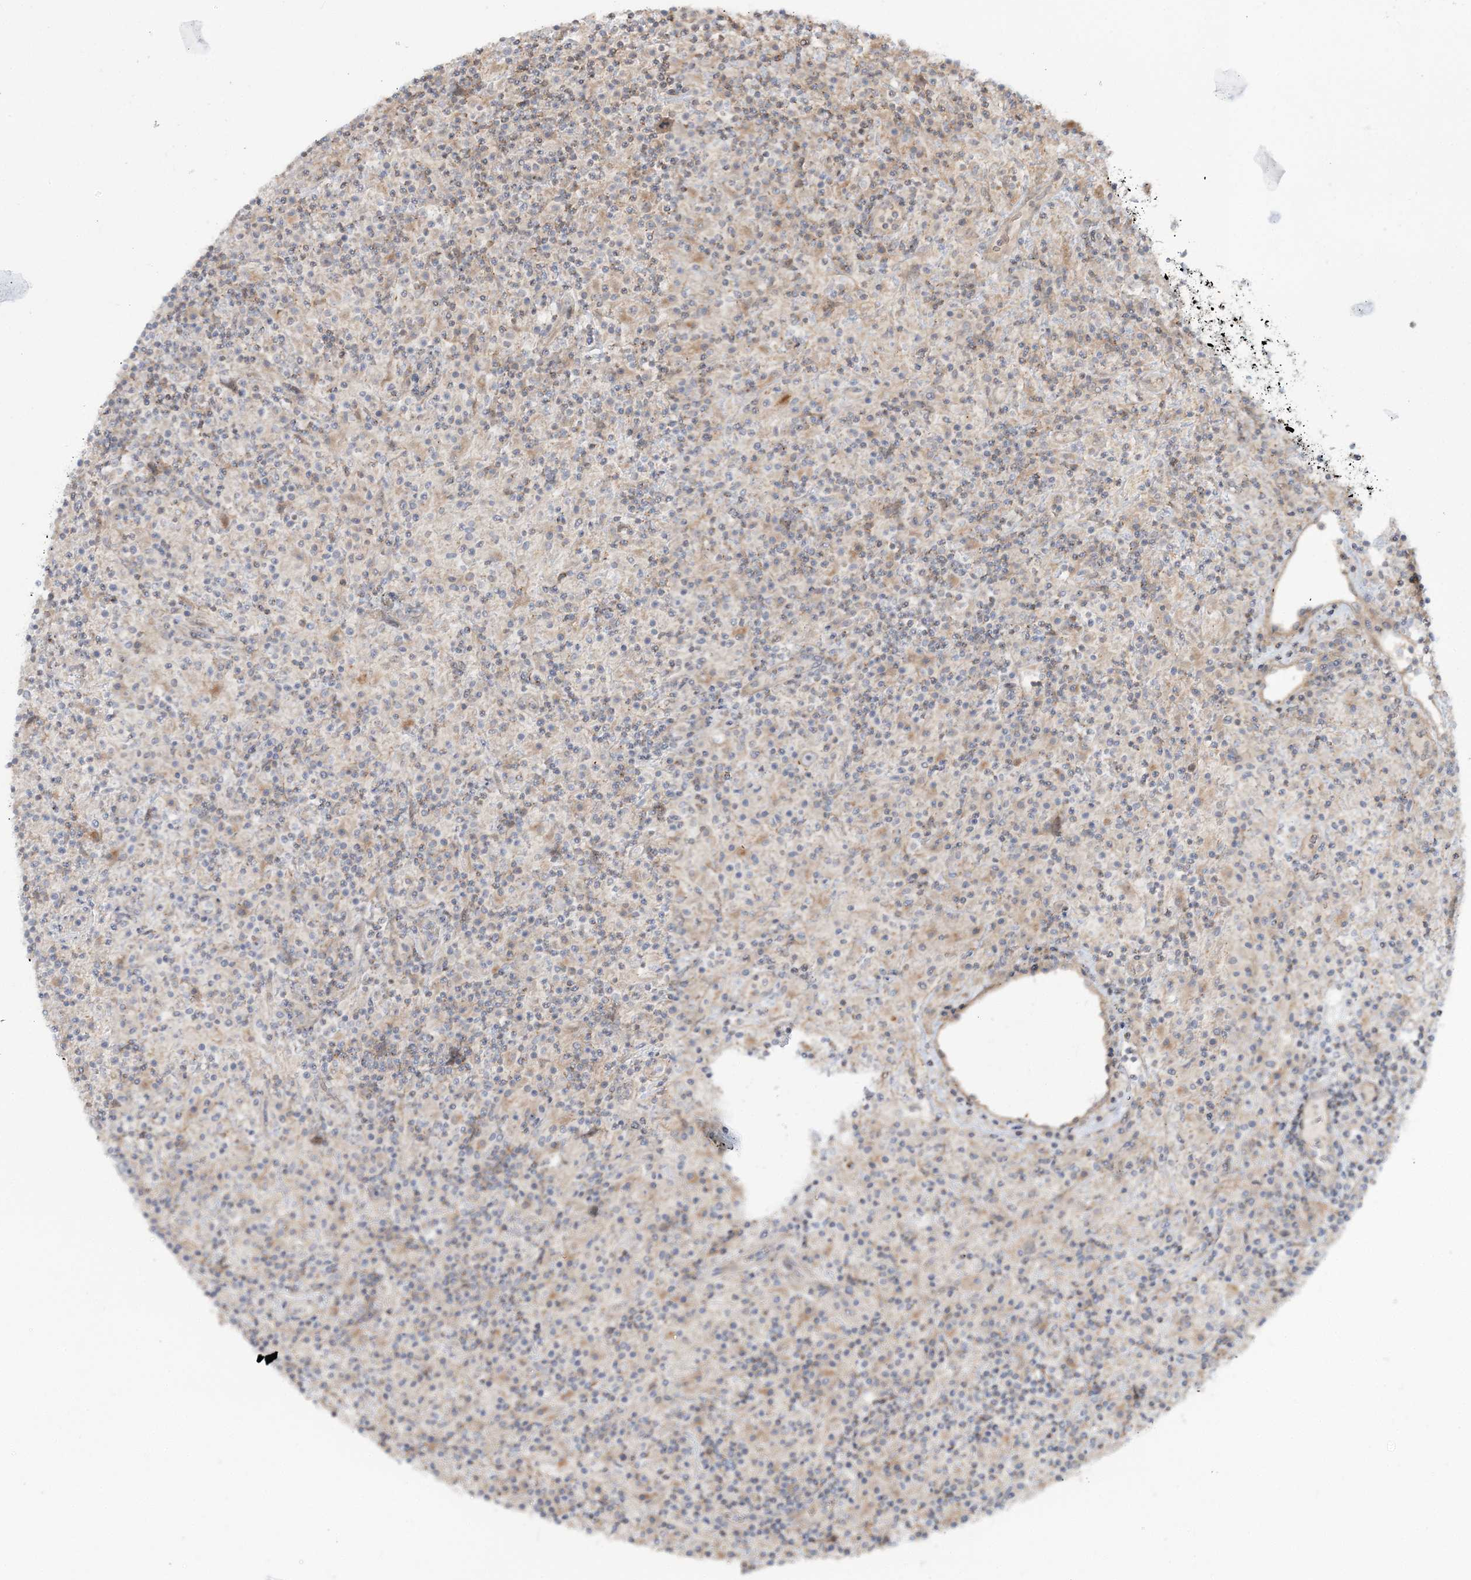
{"staining": {"intensity": "weak", "quantity": "25%-75%", "location": "cytoplasmic/membranous"}, "tissue": "lymphoma", "cell_type": "Tumor cells", "image_type": "cancer", "snomed": [{"axis": "morphology", "description": "Hodgkin's disease, NOS"}, {"axis": "topography", "description": "Lymph node"}], "caption": "An immunohistochemistry micrograph of neoplastic tissue is shown. Protein staining in brown highlights weak cytoplasmic/membranous positivity in lymphoma within tumor cells.", "gene": "MOCS2", "patient": {"sex": "male", "age": 70}}